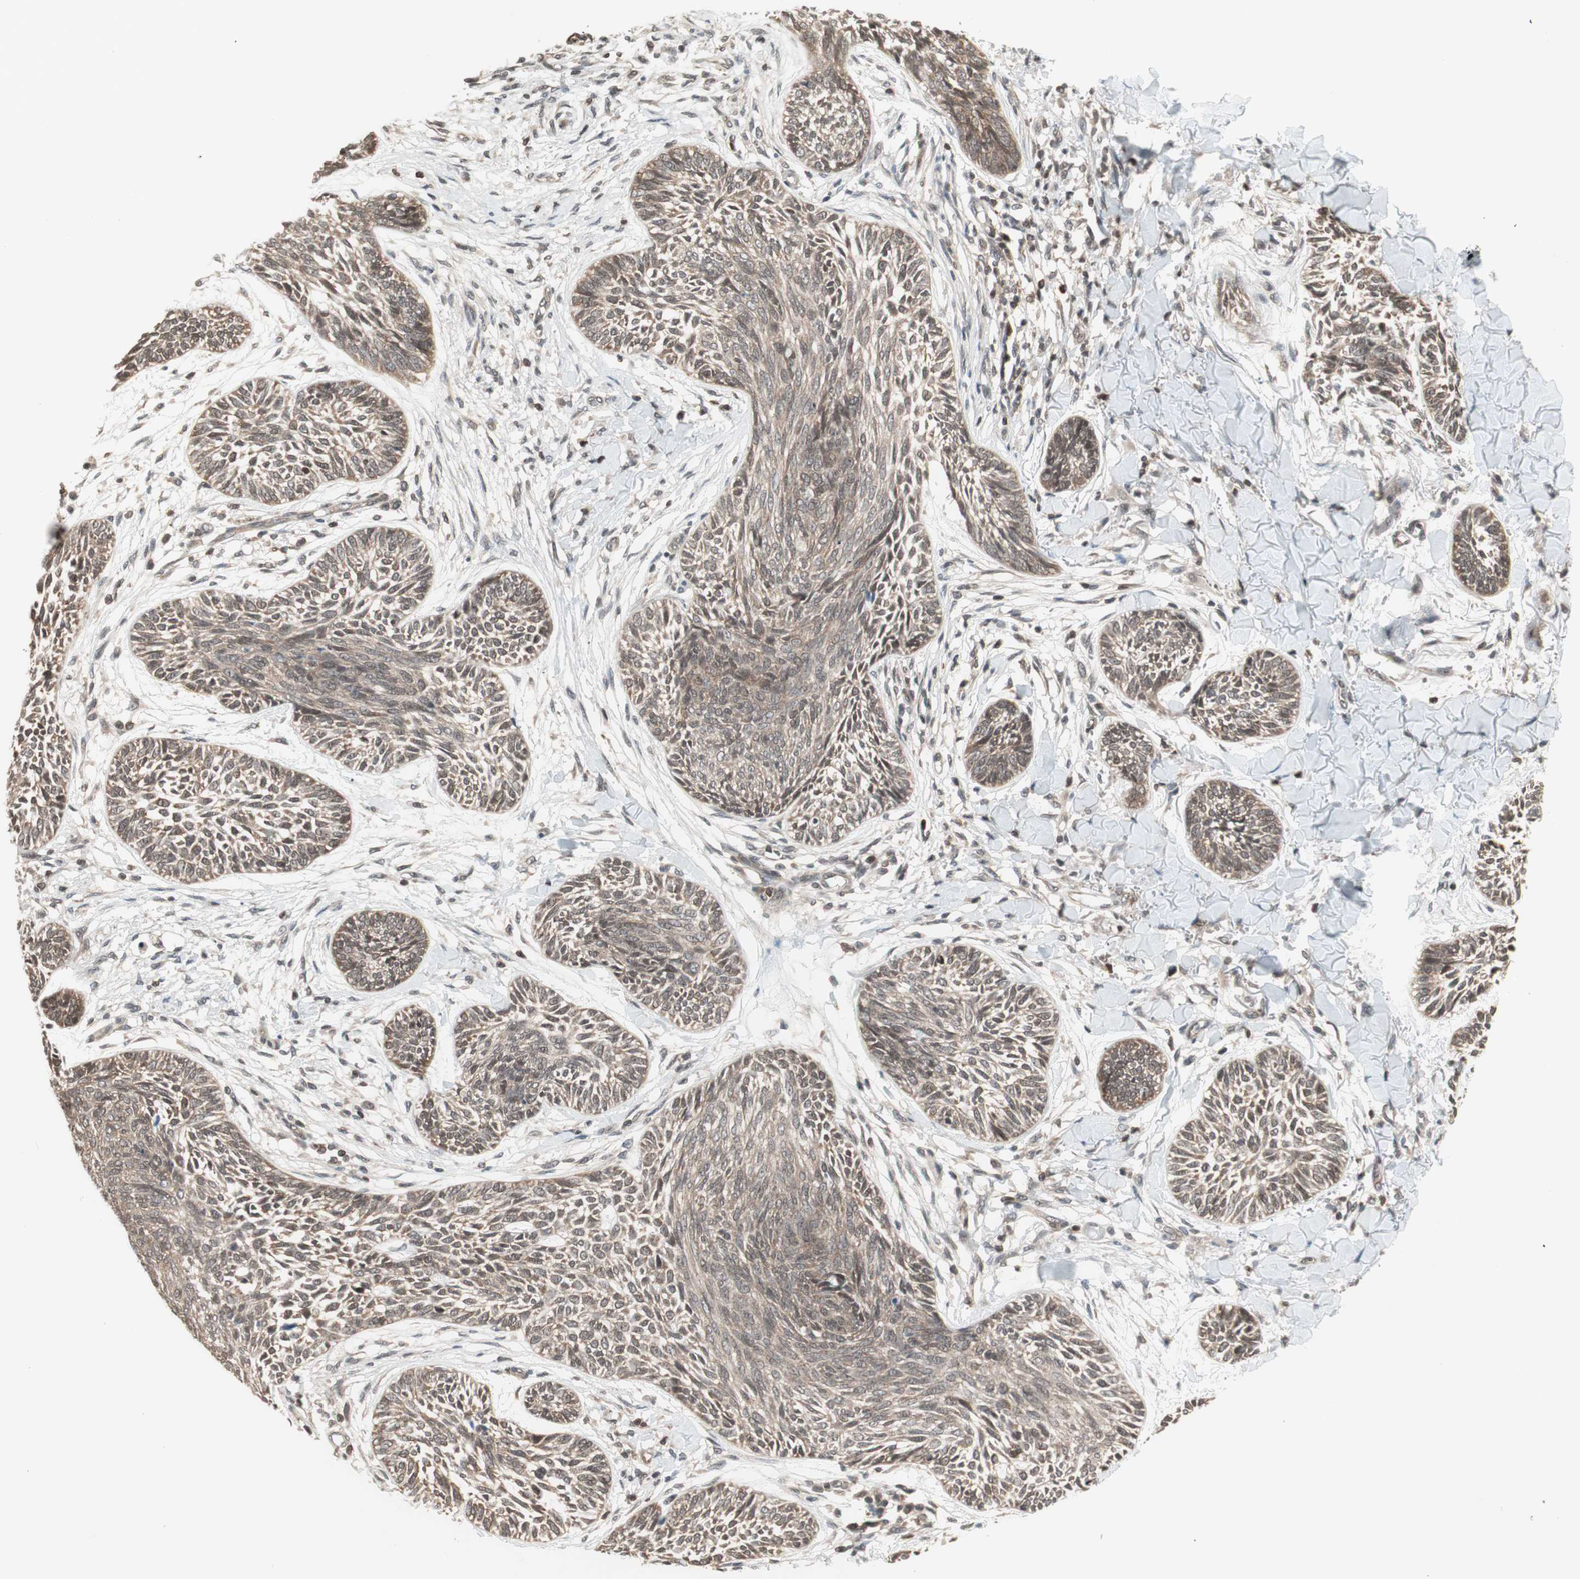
{"staining": {"intensity": "weak", "quantity": ">75%", "location": "cytoplasmic/membranous,nuclear"}, "tissue": "skin cancer", "cell_type": "Tumor cells", "image_type": "cancer", "snomed": [{"axis": "morphology", "description": "Papilloma, NOS"}, {"axis": "morphology", "description": "Basal cell carcinoma"}, {"axis": "topography", "description": "Skin"}], "caption": "Basal cell carcinoma (skin) tissue displays weak cytoplasmic/membranous and nuclear positivity in approximately >75% of tumor cells", "gene": "UBE2I", "patient": {"sex": "male", "age": 87}}